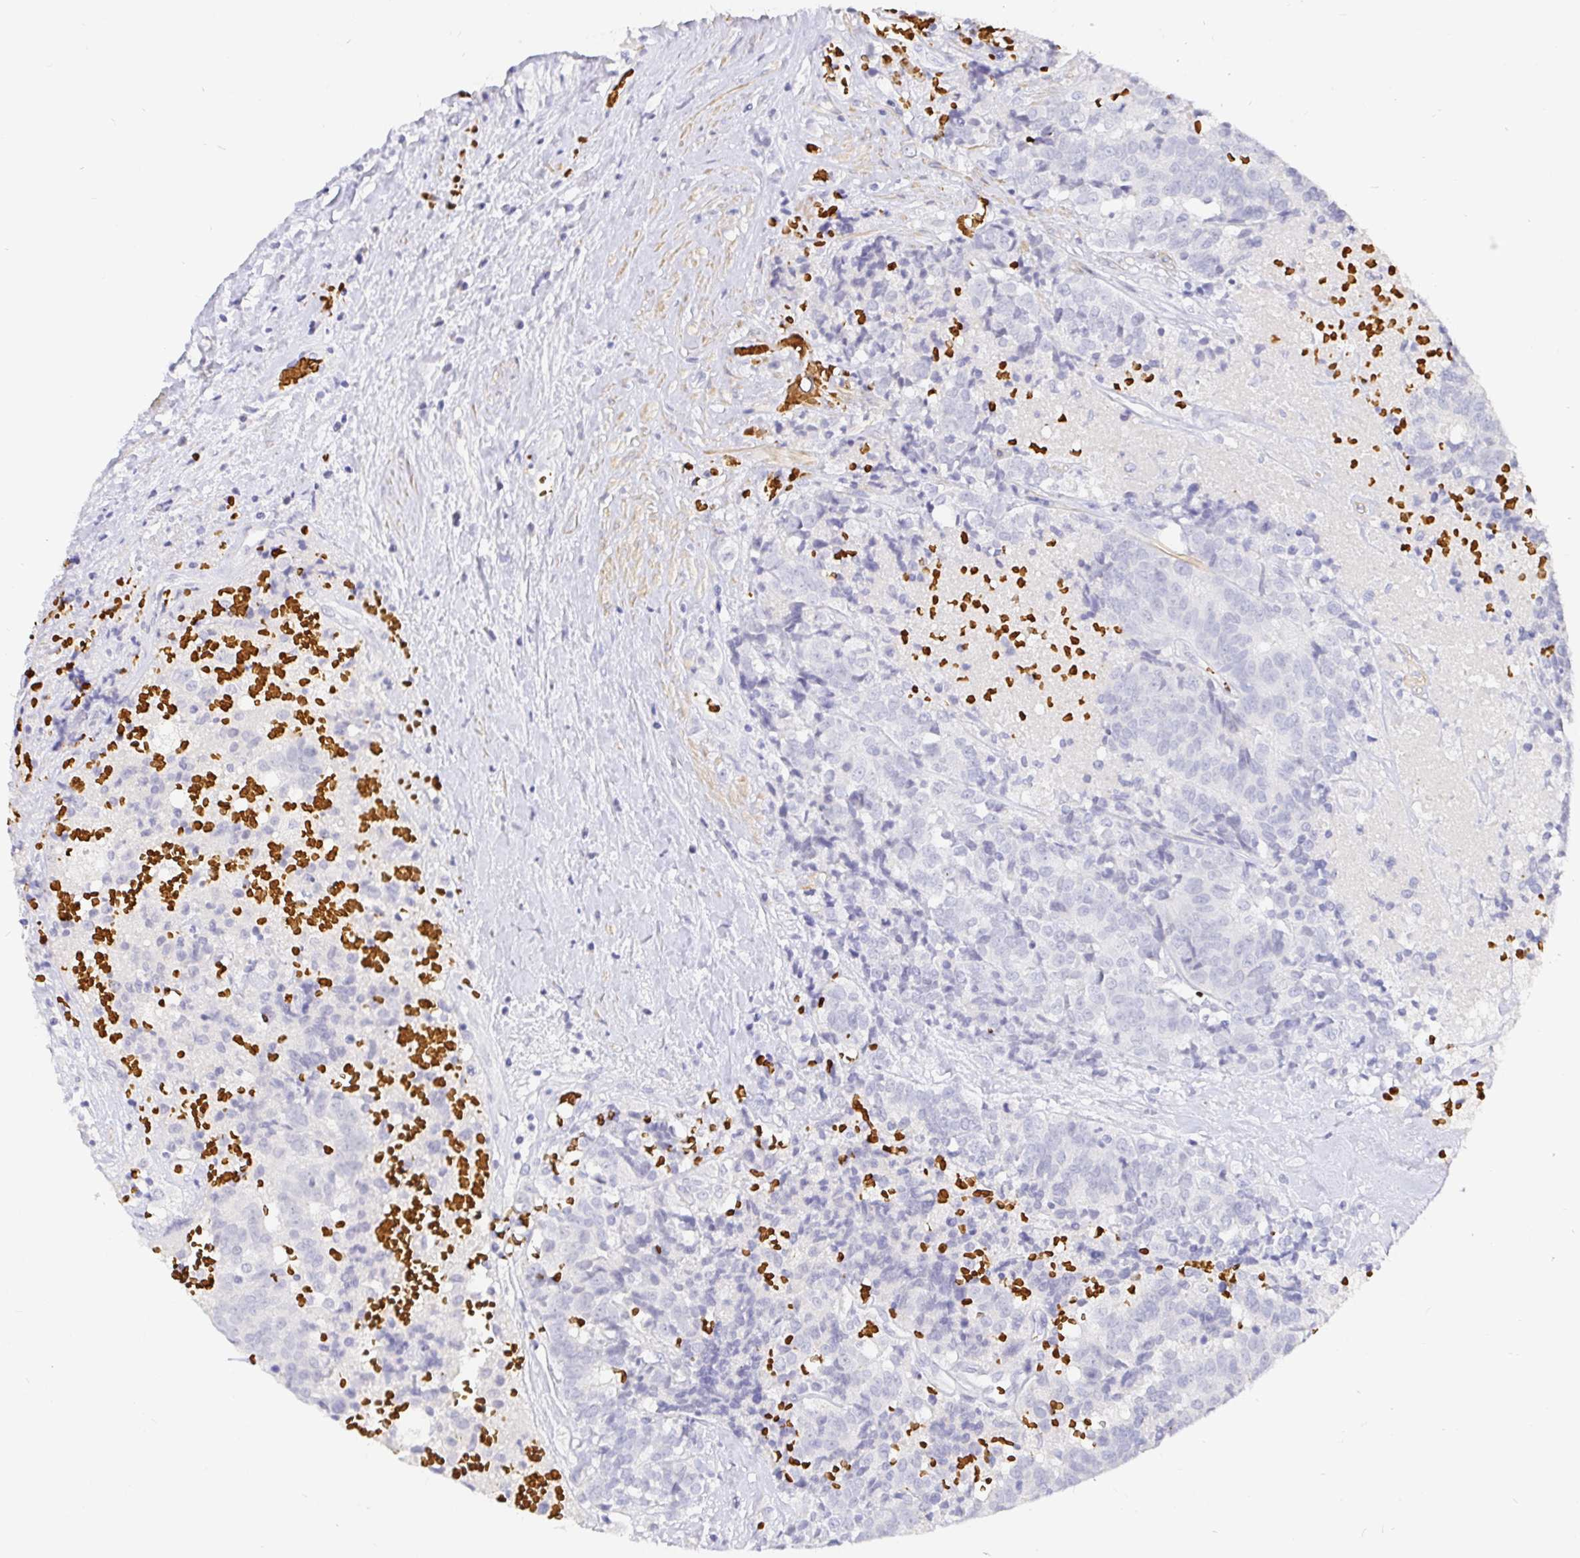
{"staining": {"intensity": "negative", "quantity": "none", "location": "none"}, "tissue": "prostate cancer", "cell_type": "Tumor cells", "image_type": "cancer", "snomed": [{"axis": "morphology", "description": "Adenocarcinoma, High grade"}, {"axis": "topography", "description": "Prostate and seminal vesicle, NOS"}], "caption": "Immunohistochemical staining of human prostate cancer (high-grade adenocarcinoma) demonstrates no significant expression in tumor cells.", "gene": "FGF21", "patient": {"sex": "male", "age": 60}}